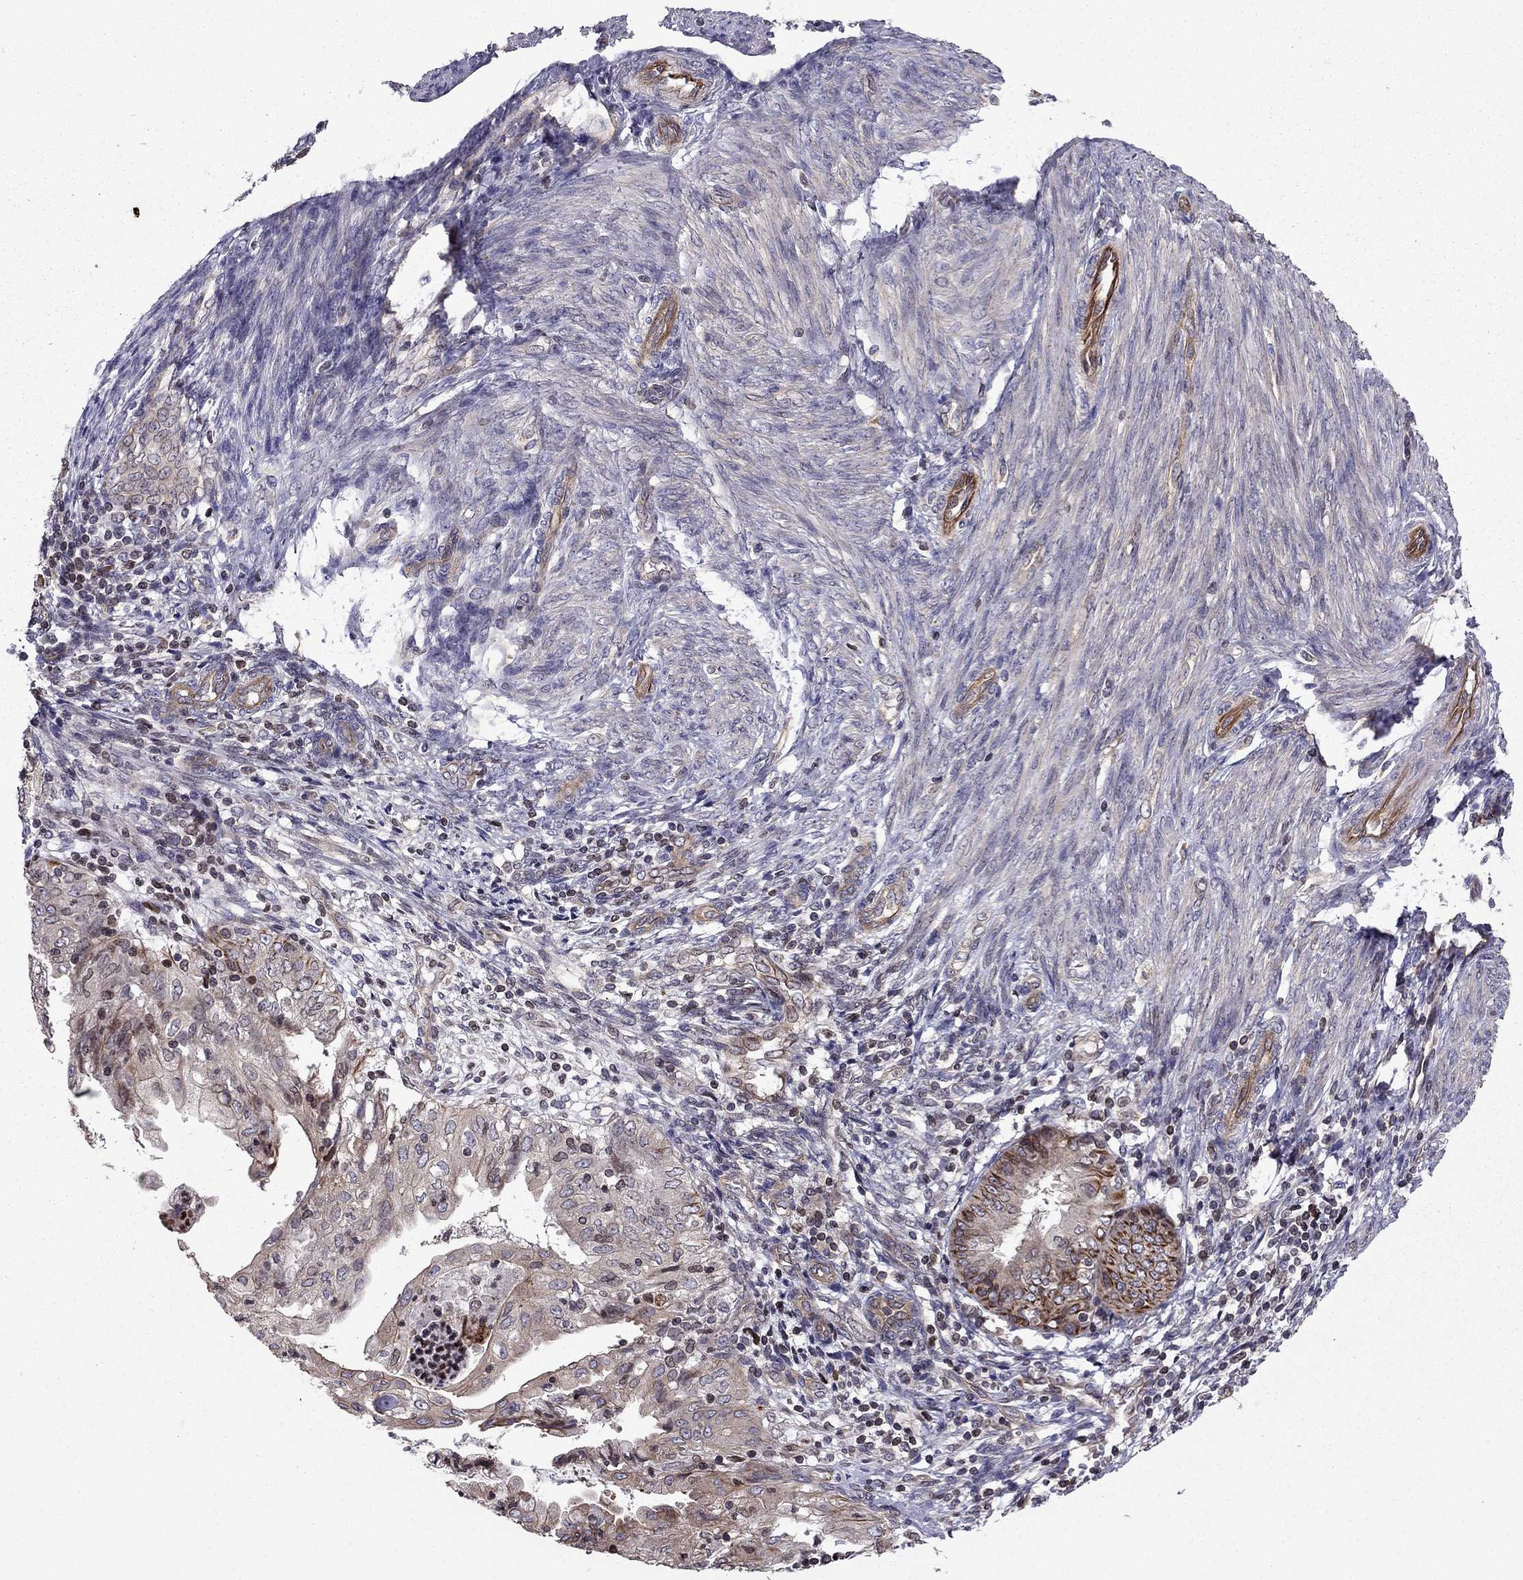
{"staining": {"intensity": "strong", "quantity": "<25%", "location": "nuclear"}, "tissue": "endometrial cancer", "cell_type": "Tumor cells", "image_type": "cancer", "snomed": [{"axis": "morphology", "description": "Adenocarcinoma, NOS"}, {"axis": "topography", "description": "Endometrium"}], "caption": "A medium amount of strong nuclear staining is seen in approximately <25% of tumor cells in endometrial cancer (adenocarcinoma) tissue. (DAB IHC, brown staining for protein, blue staining for nuclei).", "gene": "CDC42BPA", "patient": {"sex": "female", "age": 68}}